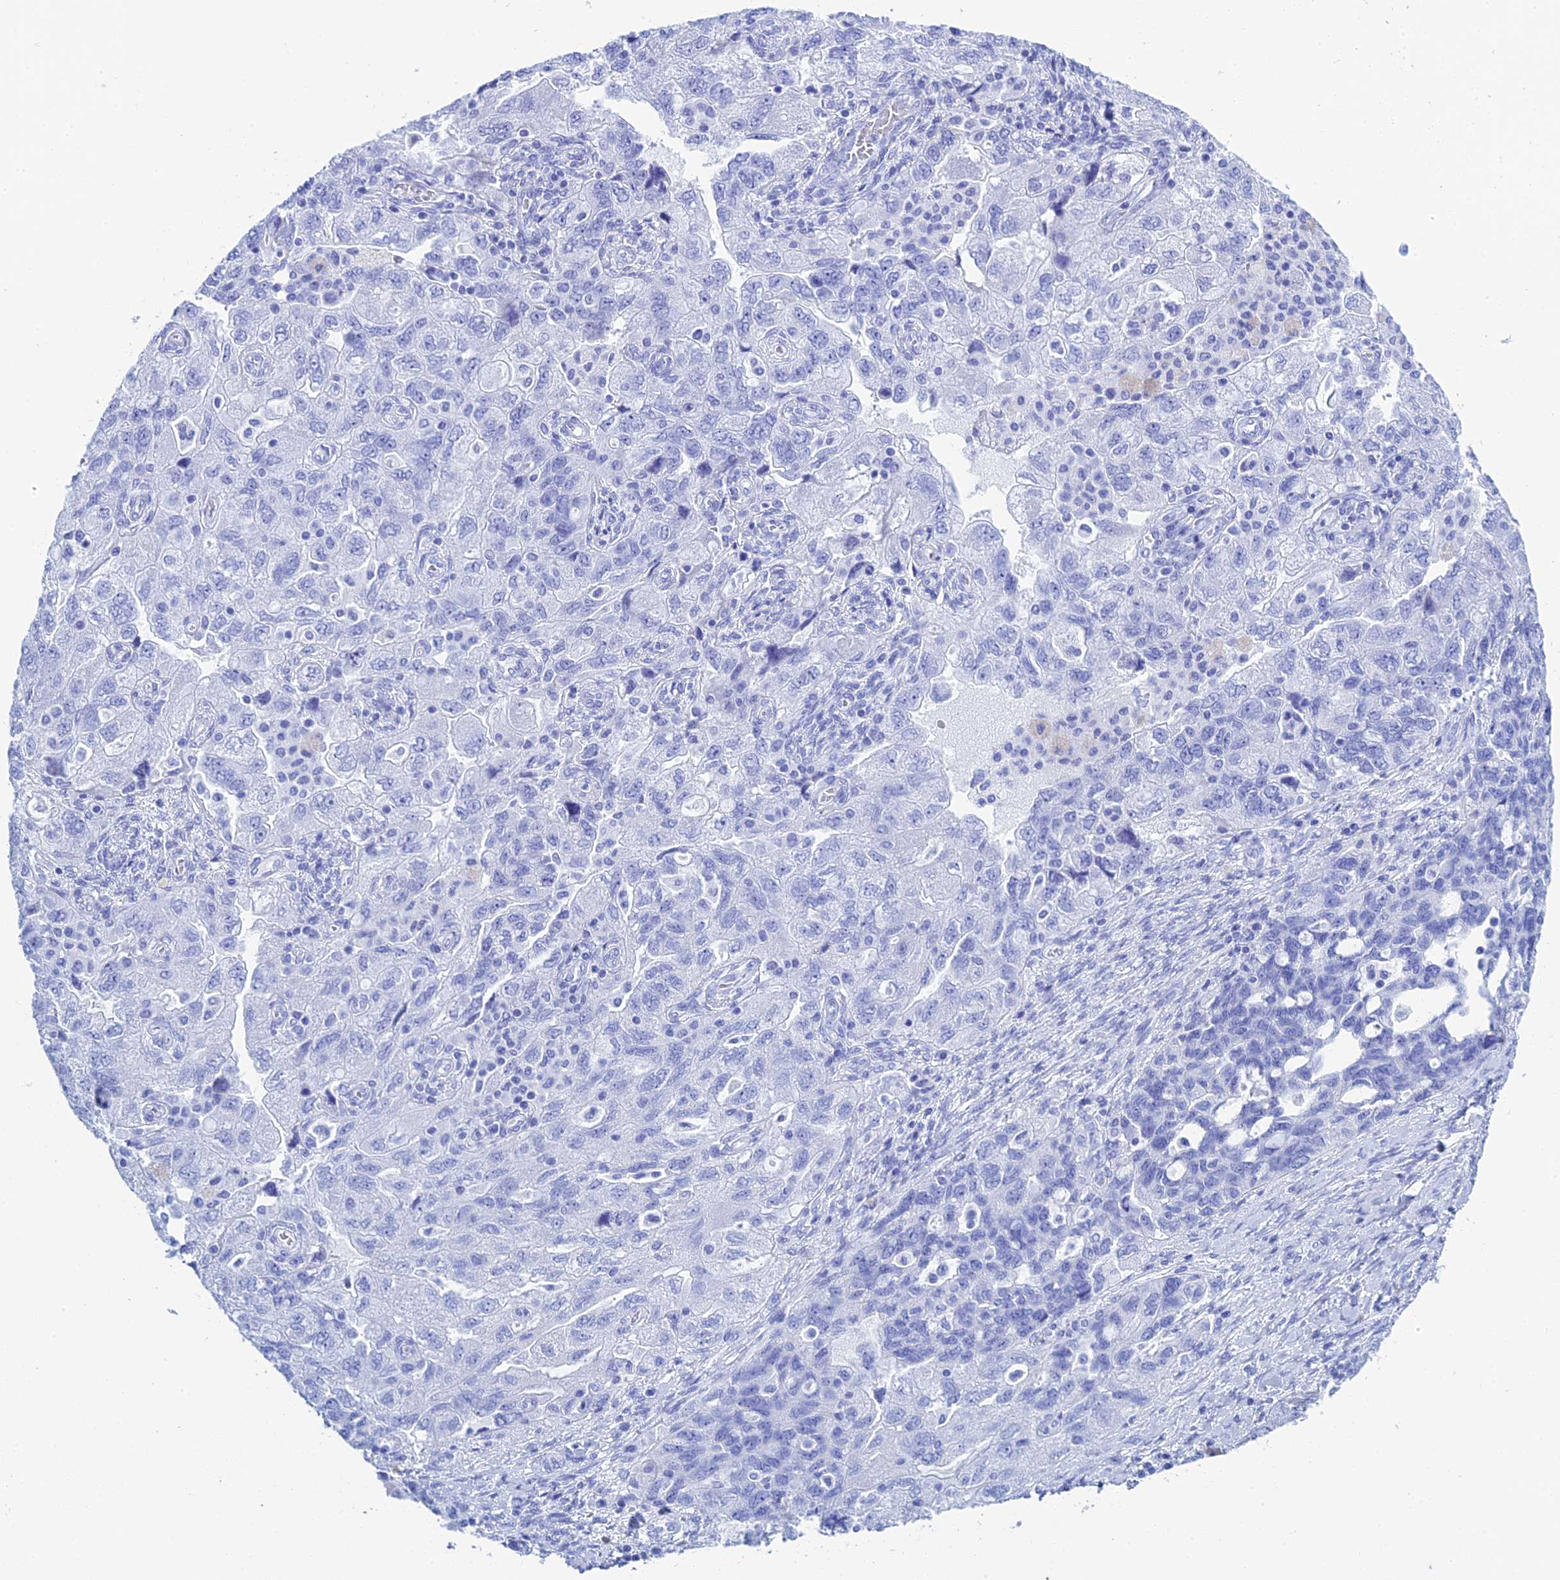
{"staining": {"intensity": "negative", "quantity": "none", "location": "none"}, "tissue": "ovarian cancer", "cell_type": "Tumor cells", "image_type": "cancer", "snomed": [{"axis": "morphology", "description": "Carcinoma, endometroid"}, {"axis": "topography", "description": "Ovary"}], "caption": "An IHC photomicrograph of endometroid carcinoma (ovarian) is shown. There is no staining in tumor cells of endometroid carcinoma (ovarian). The staining is performed using DAB brown chromogen with nuclei counter-stained in using hematoxylin.", "gene": "TEX101", "patient": {"sex": "female", "age": 51}}